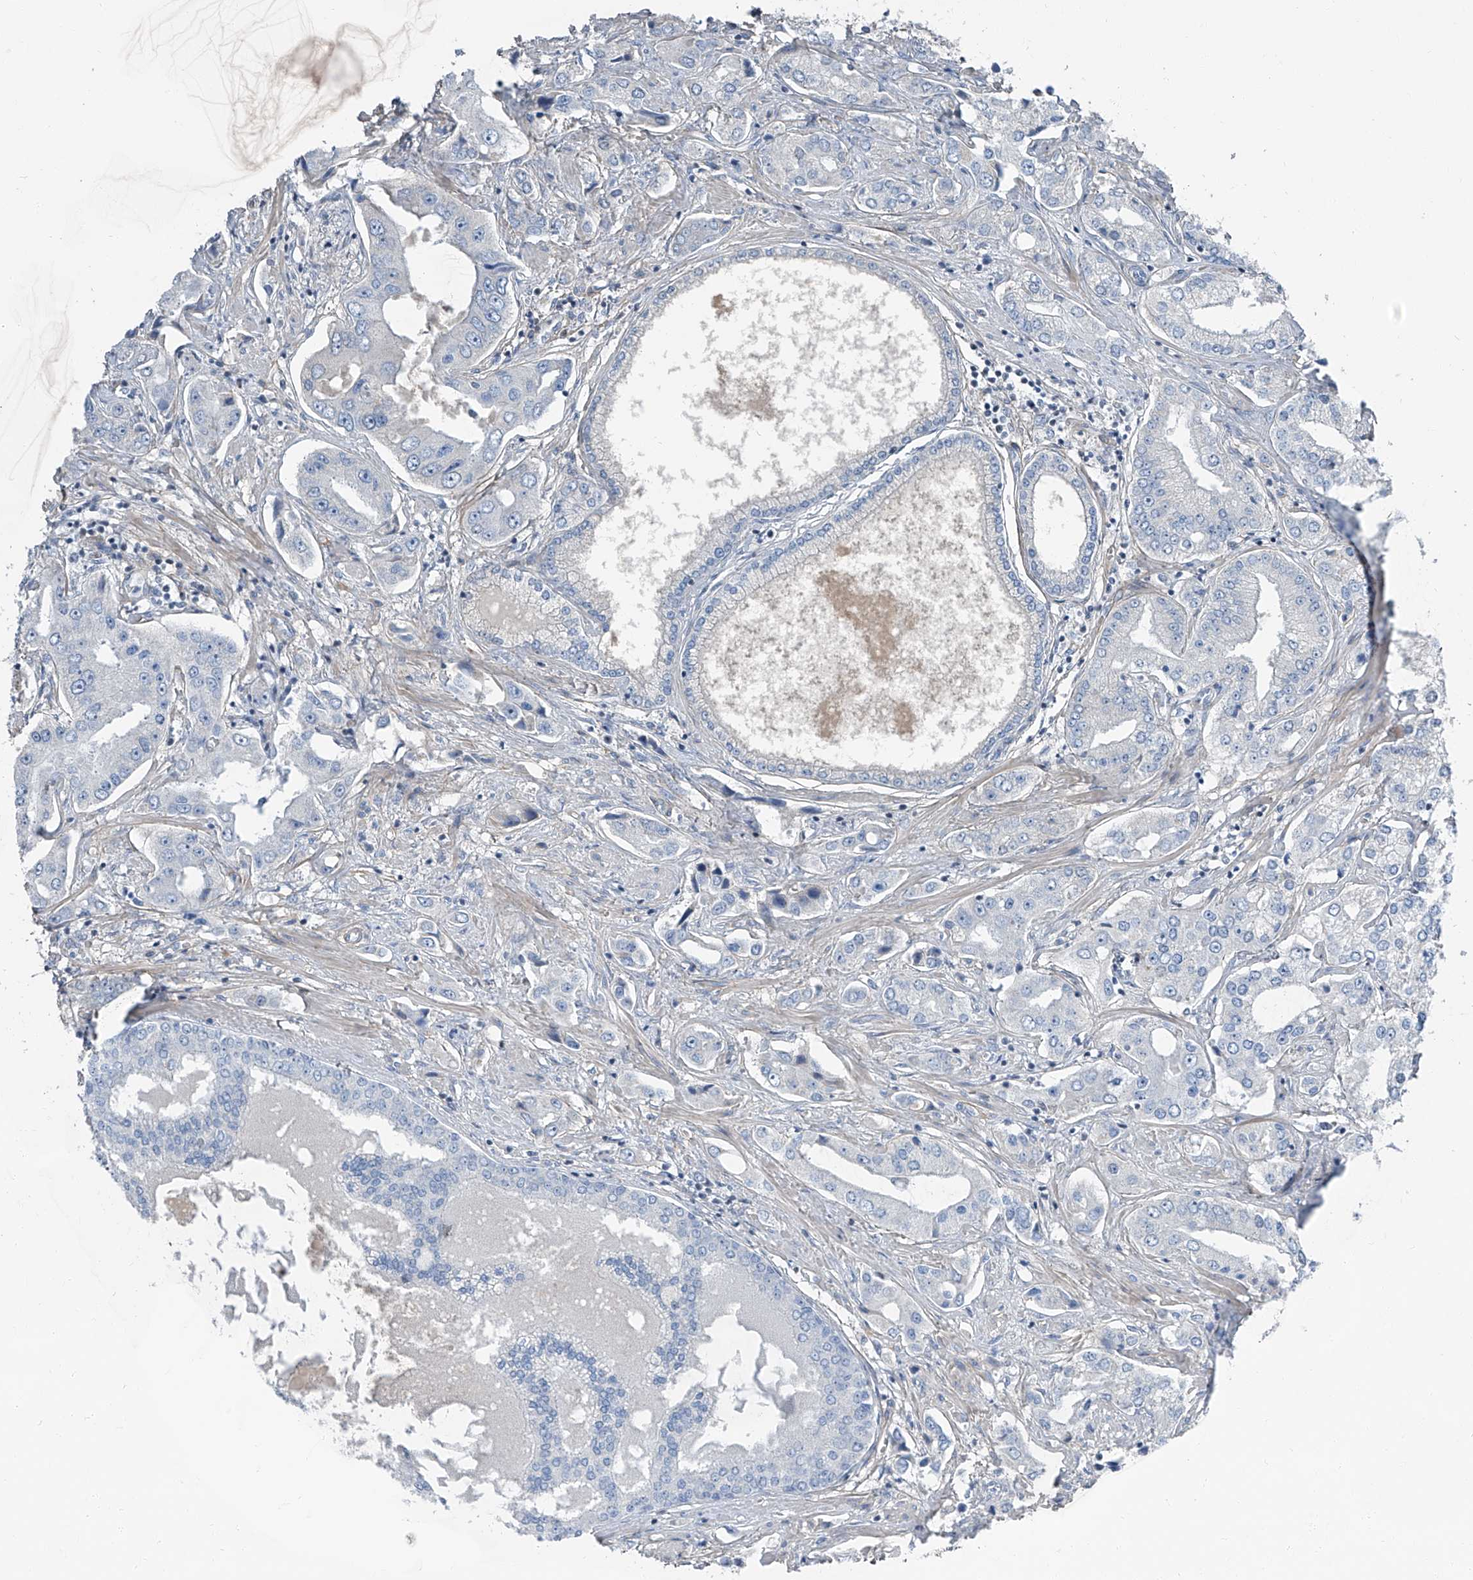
{"staining": {"intensity": "negative", "quantity": "none", "location": "none"}, "tissue": "prostate cancer", "cell_type": "Tumor cells", "image_type": "cancer", "snomed": [{"axis": "morphology", "description": "Adenocarcinoma, High grade"}, {"axis": "topography", "description": "Prostate"}], "caption": "Prostate cancer stained for a protein using IHC displays no expression tumor cells.", "gene": "HOXA3", "patient": {"sex": "male", "age": 66}}